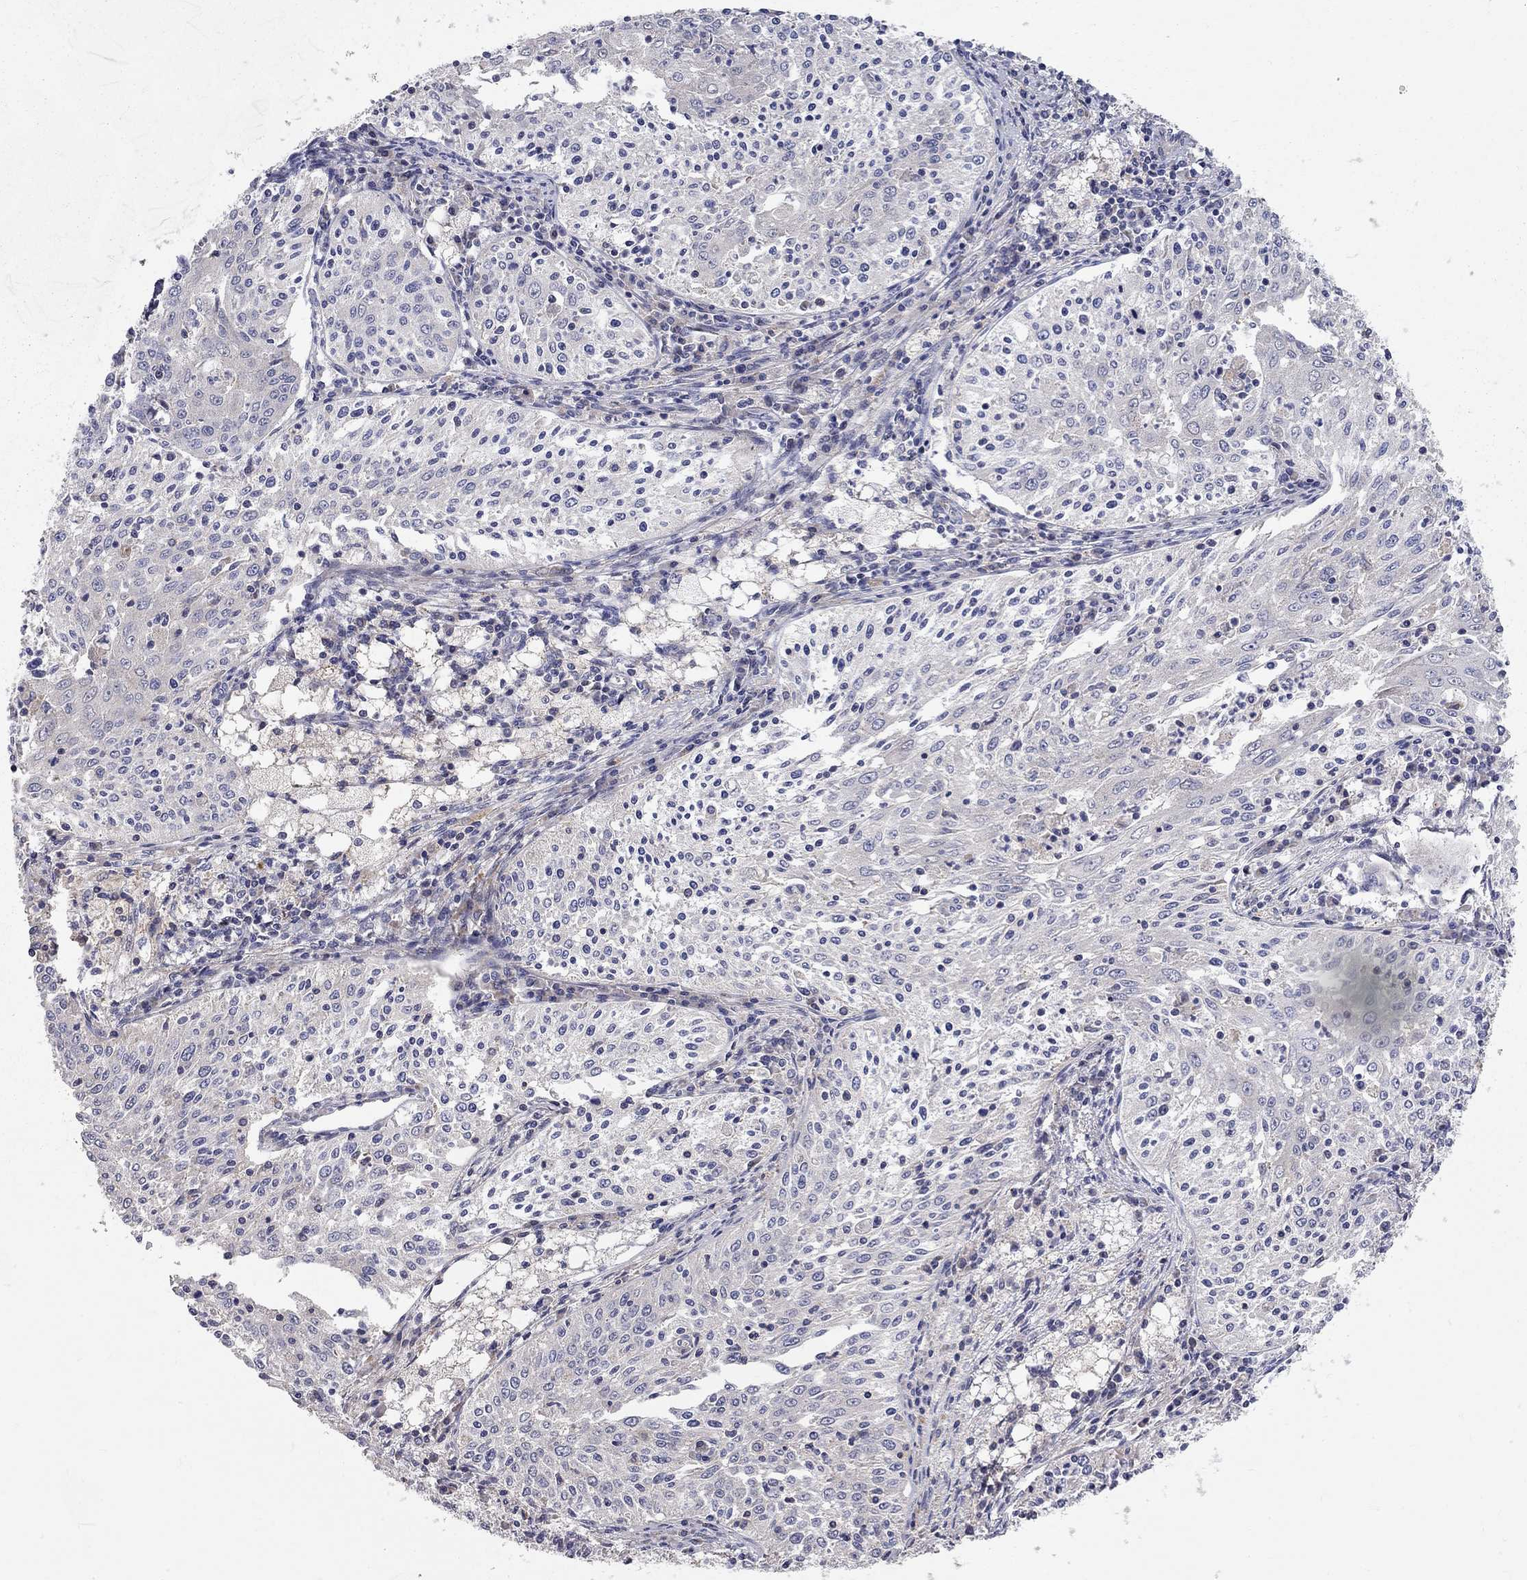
{"staining": {"intensity": "negative", "quantity": "none", "location": "none"}, "tissue": "cervical cancer", "cell_type": "Tumor cells", "image_type": "cancer", "snomed": [{"axis": "morphology", "description": "Squamous cell carcinoma, NOS"}, {"axis": "topography", "description": "Cervix"}], "caption": "Immunohistochemical staining of cervical cancer shows no significant expression in tumor cells. (DAB (3,3'-diaminobenzidine) IHC with hematoxylin counter stain).", "gene": "KANSL1L", "patient": {"sex": "female", "age": 41}}